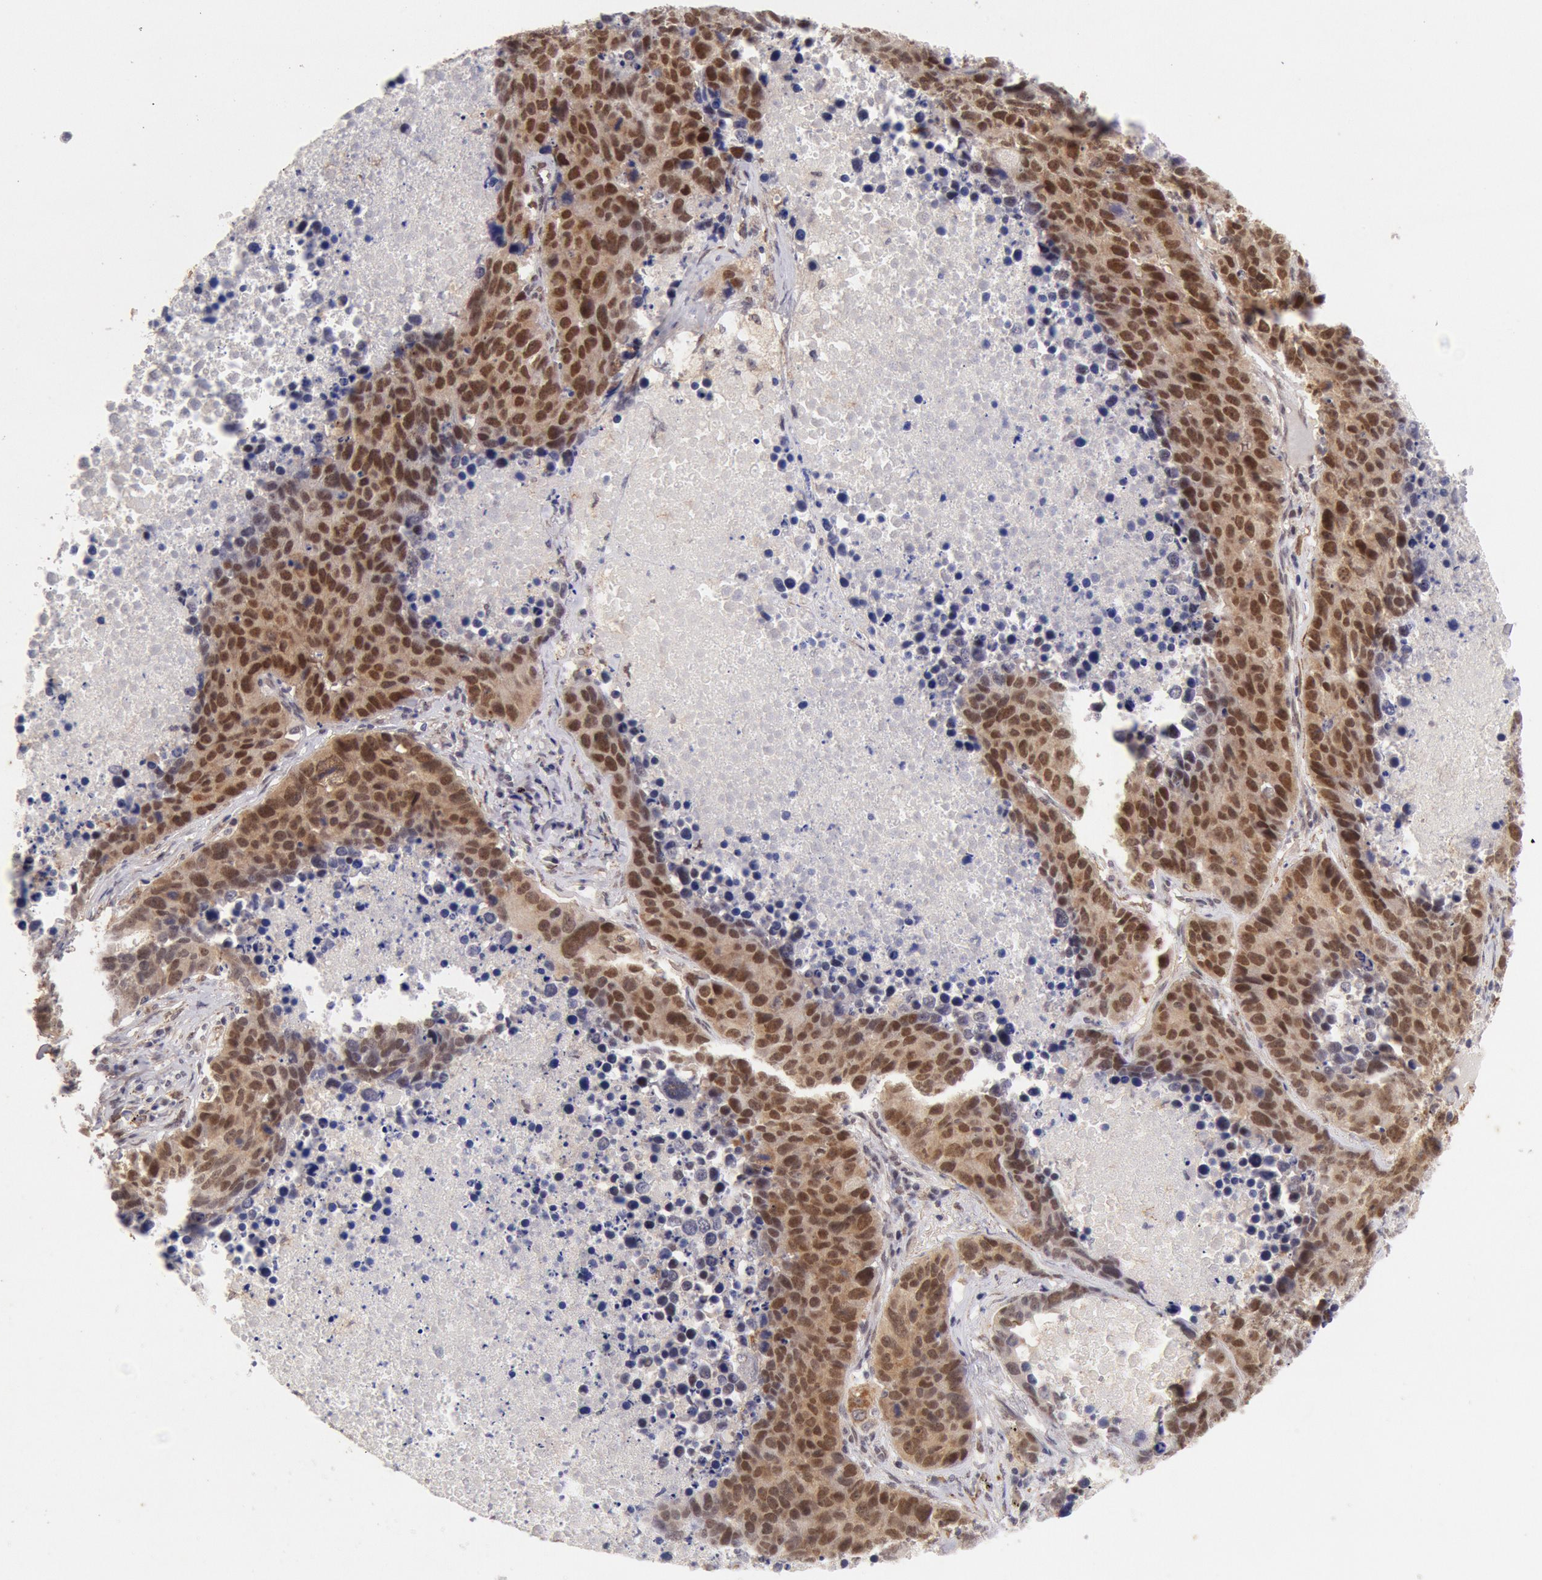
{"staining": {"intensity": "strong", "quantity": ">75%", "location": "cytoplasmic/membranous,nuclear"}, "tissue": "lung cancer", "cell_type": "Tumor cells", "image_type": "cancer", "snomed": [{"axis": "morphology", "description": "Carcinoid, malignant, NOS"}, {"axis": "topography", "description": "Lung"}], "caption": "High-power microscopy captured an IHC histopathology image of lung cancer, revealing strong cytoplasmic/membranous and nuclear positivity in approximately >75% of tumor cells.", "gene": "CDKN2B", "patient": {"sex": "male", "age": 60}}